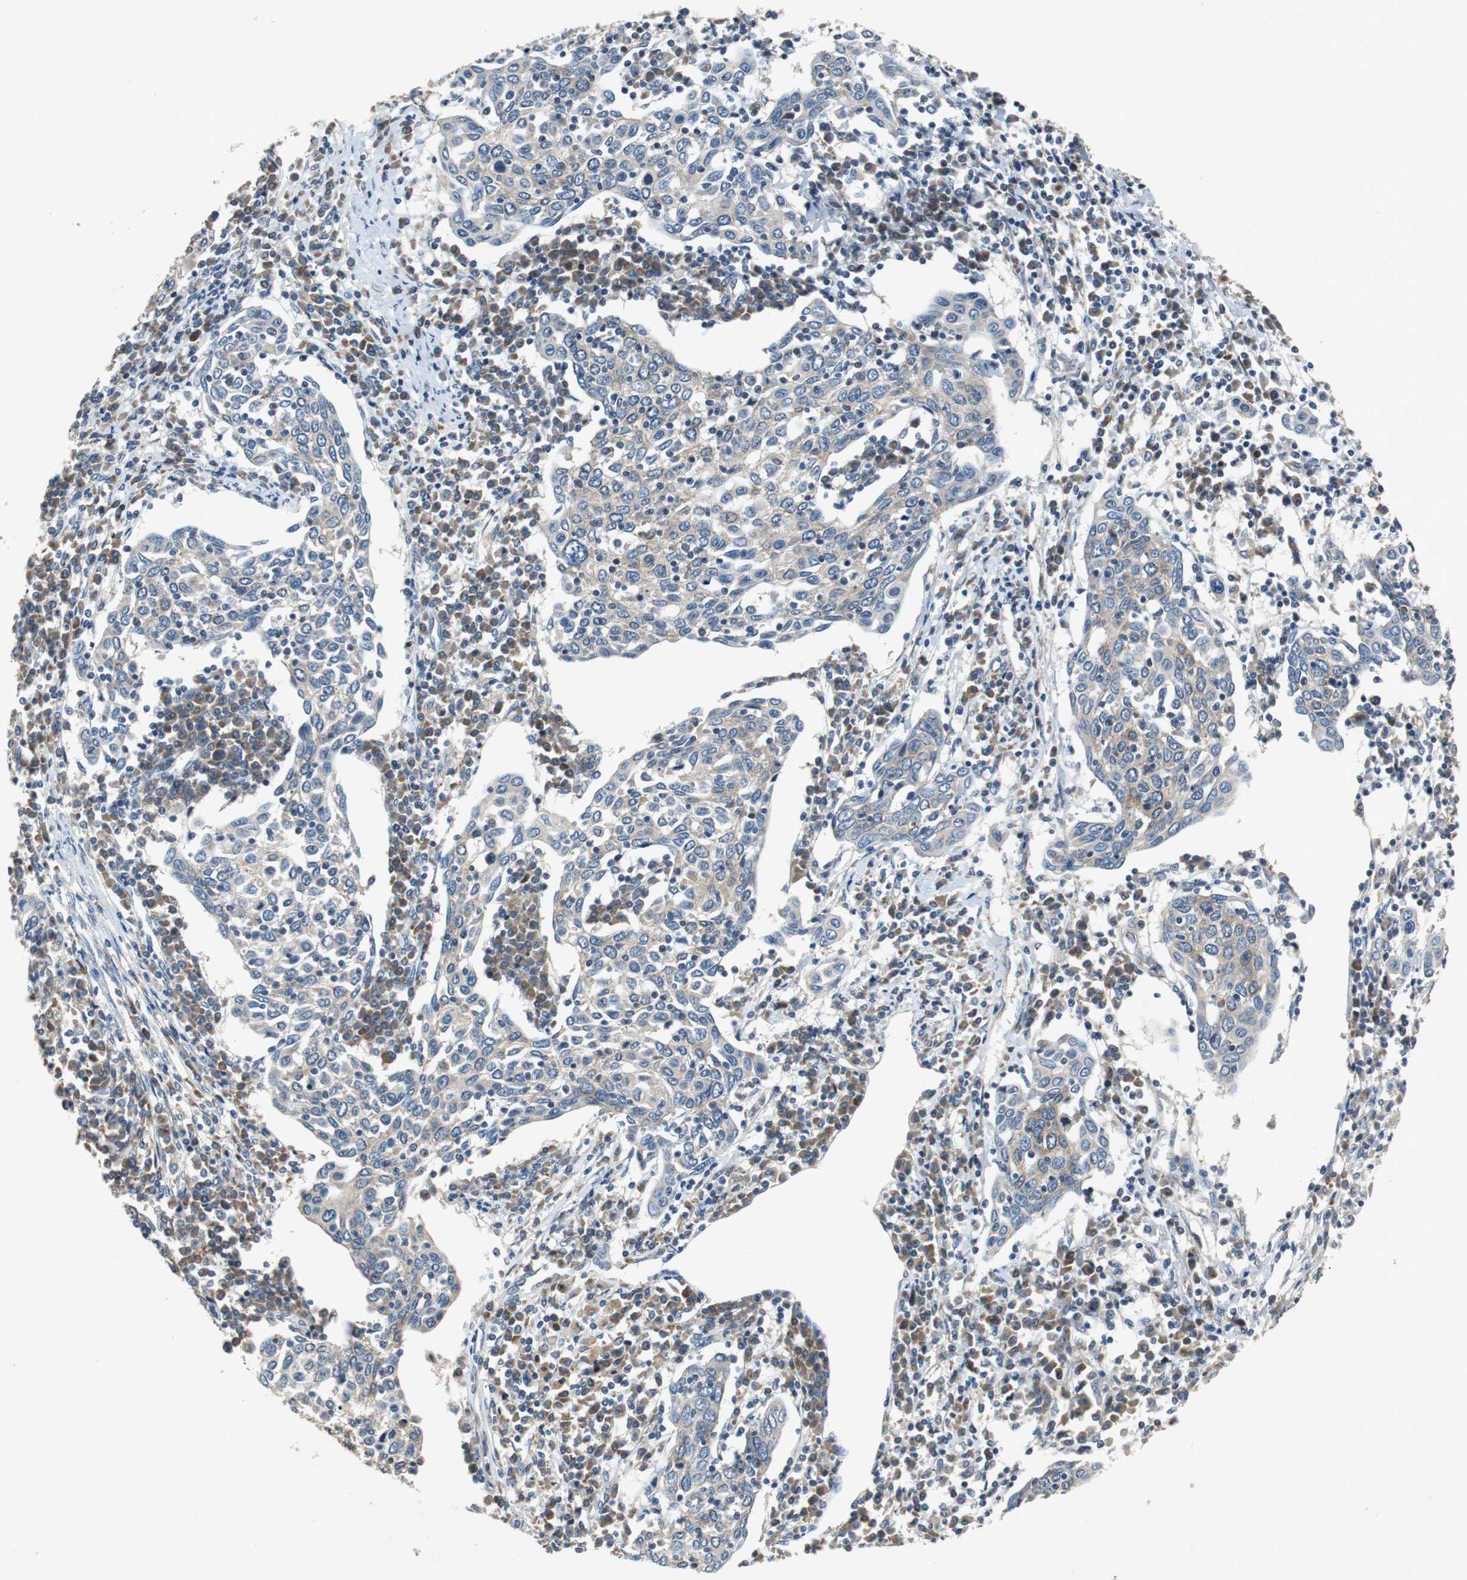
{"staining": {"intensity": "weak", "quantity": "25%-75%", "location": "cytoplasmic/membranous"}, "tissue": "cervical cancer", "cell_type": "Tumor cells", "image_type": "cancer", "snomed": [{"axis": "morphology", "description": "Squamous cell carcinoma, NOS"}, {"axis": "topography", "description": "Cervix"}], "caption": "This photomicrograph displays immunohistochemistry staining of squamous cell carcinoma (cervical), with low weak cytoplasmic/membranous positivity in about 25%-75% of tumor cells.", "gene": "TUBA4A", "patient": {"sex": "female", "age": 40}}